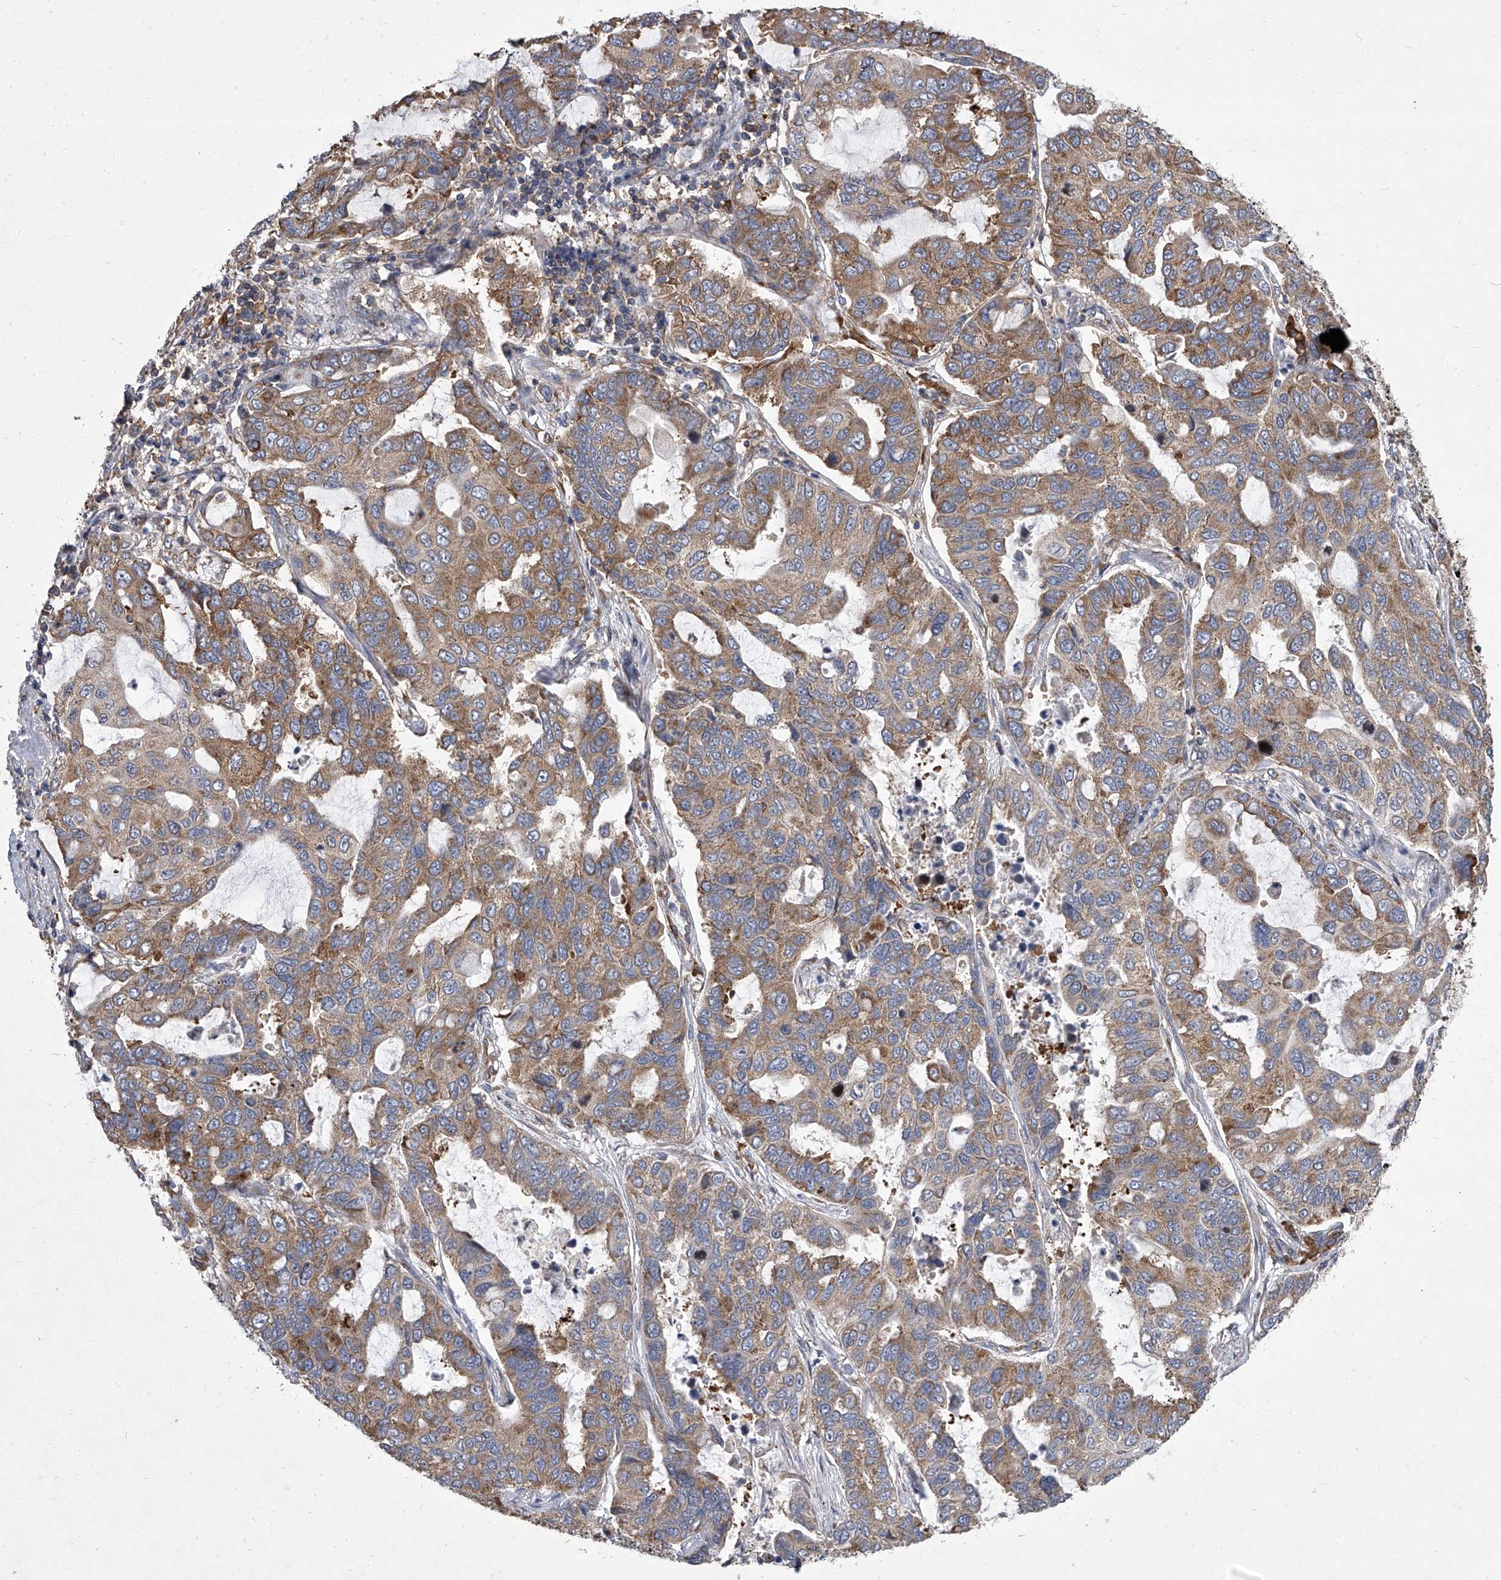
{"staining": {"intensity": "moderate", "quantity": ">75%", "location": "cytoplasmic/membranous"}, "tissue": "lung cancer", "cell_type": "Tumor cells", "image_type": "cancer", "snomed": [{"axis": "morphology", "description": "Adenocarcinoma, NOS"}, {"axis": "topography", "description": "Lung"}], "caption": "Lung cancer stained with DAB immunohistochemistry shows medium levels of moderate cytoplasmic/membranous expression in about >75% of tumor cells.", "gene": "EIF2S2", "patient": {"sex": "male", "age": 64}}